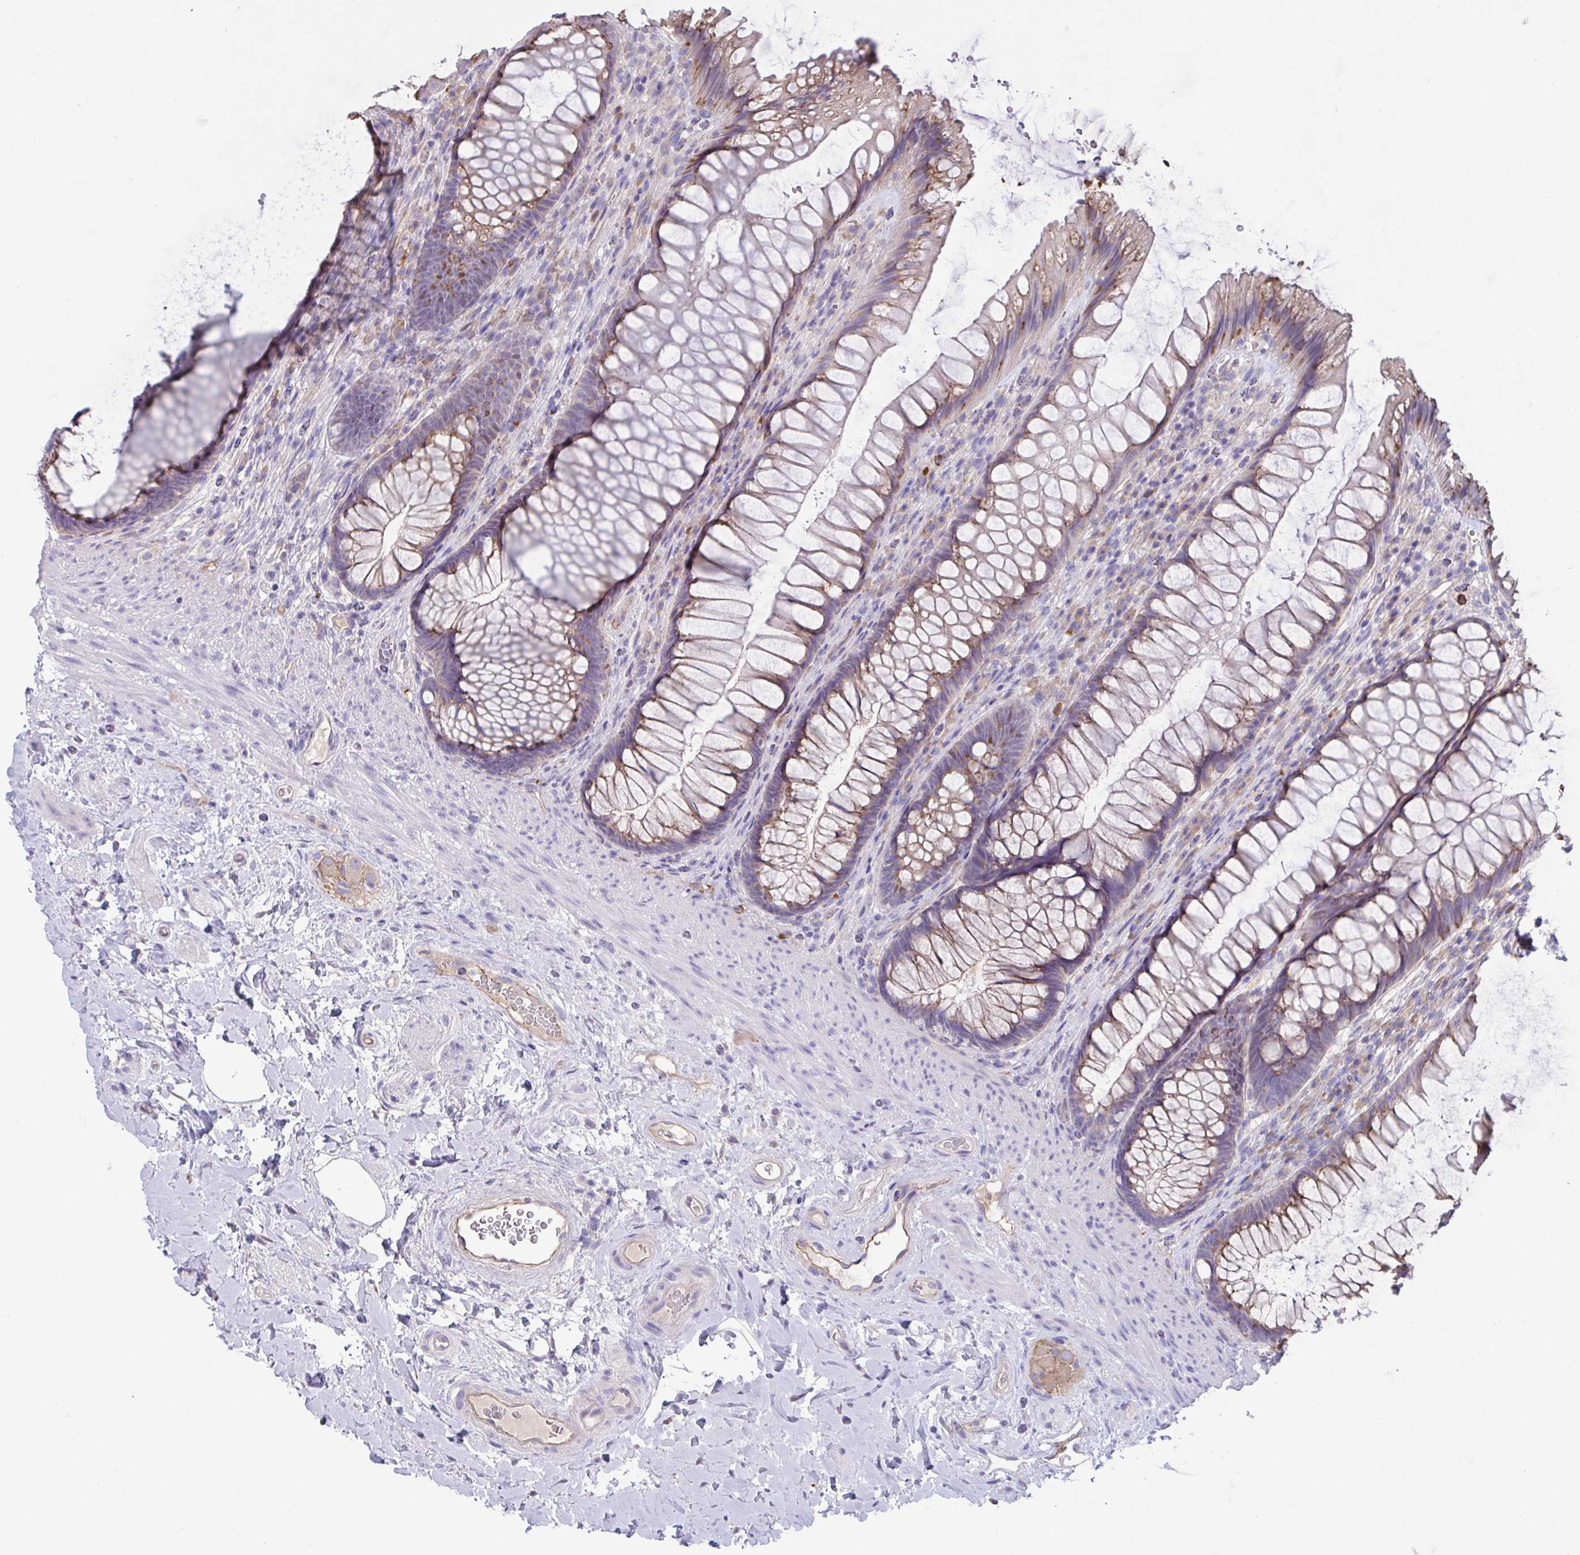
{"staining": {"intensity": "moderate", "quantity": "25%-75%", "location": "cytoplasmic/membranous"}, "tissue": "rectum", "cell_type": "Glandular cells", "image_type": "normal", "snomed": [{"axis": "morphology", "description": "Normal tissue, NOS"}, {"axis": "topography", "description": "Rectum"}], "caption": "Rectum stained with immunohistochemistry displays moderate cytoplasmic/membranous expression in approximately 25%-75% of glandular cells.", "gene": "SLC66A1", "patient": {"sex": "male", "age": 53}}